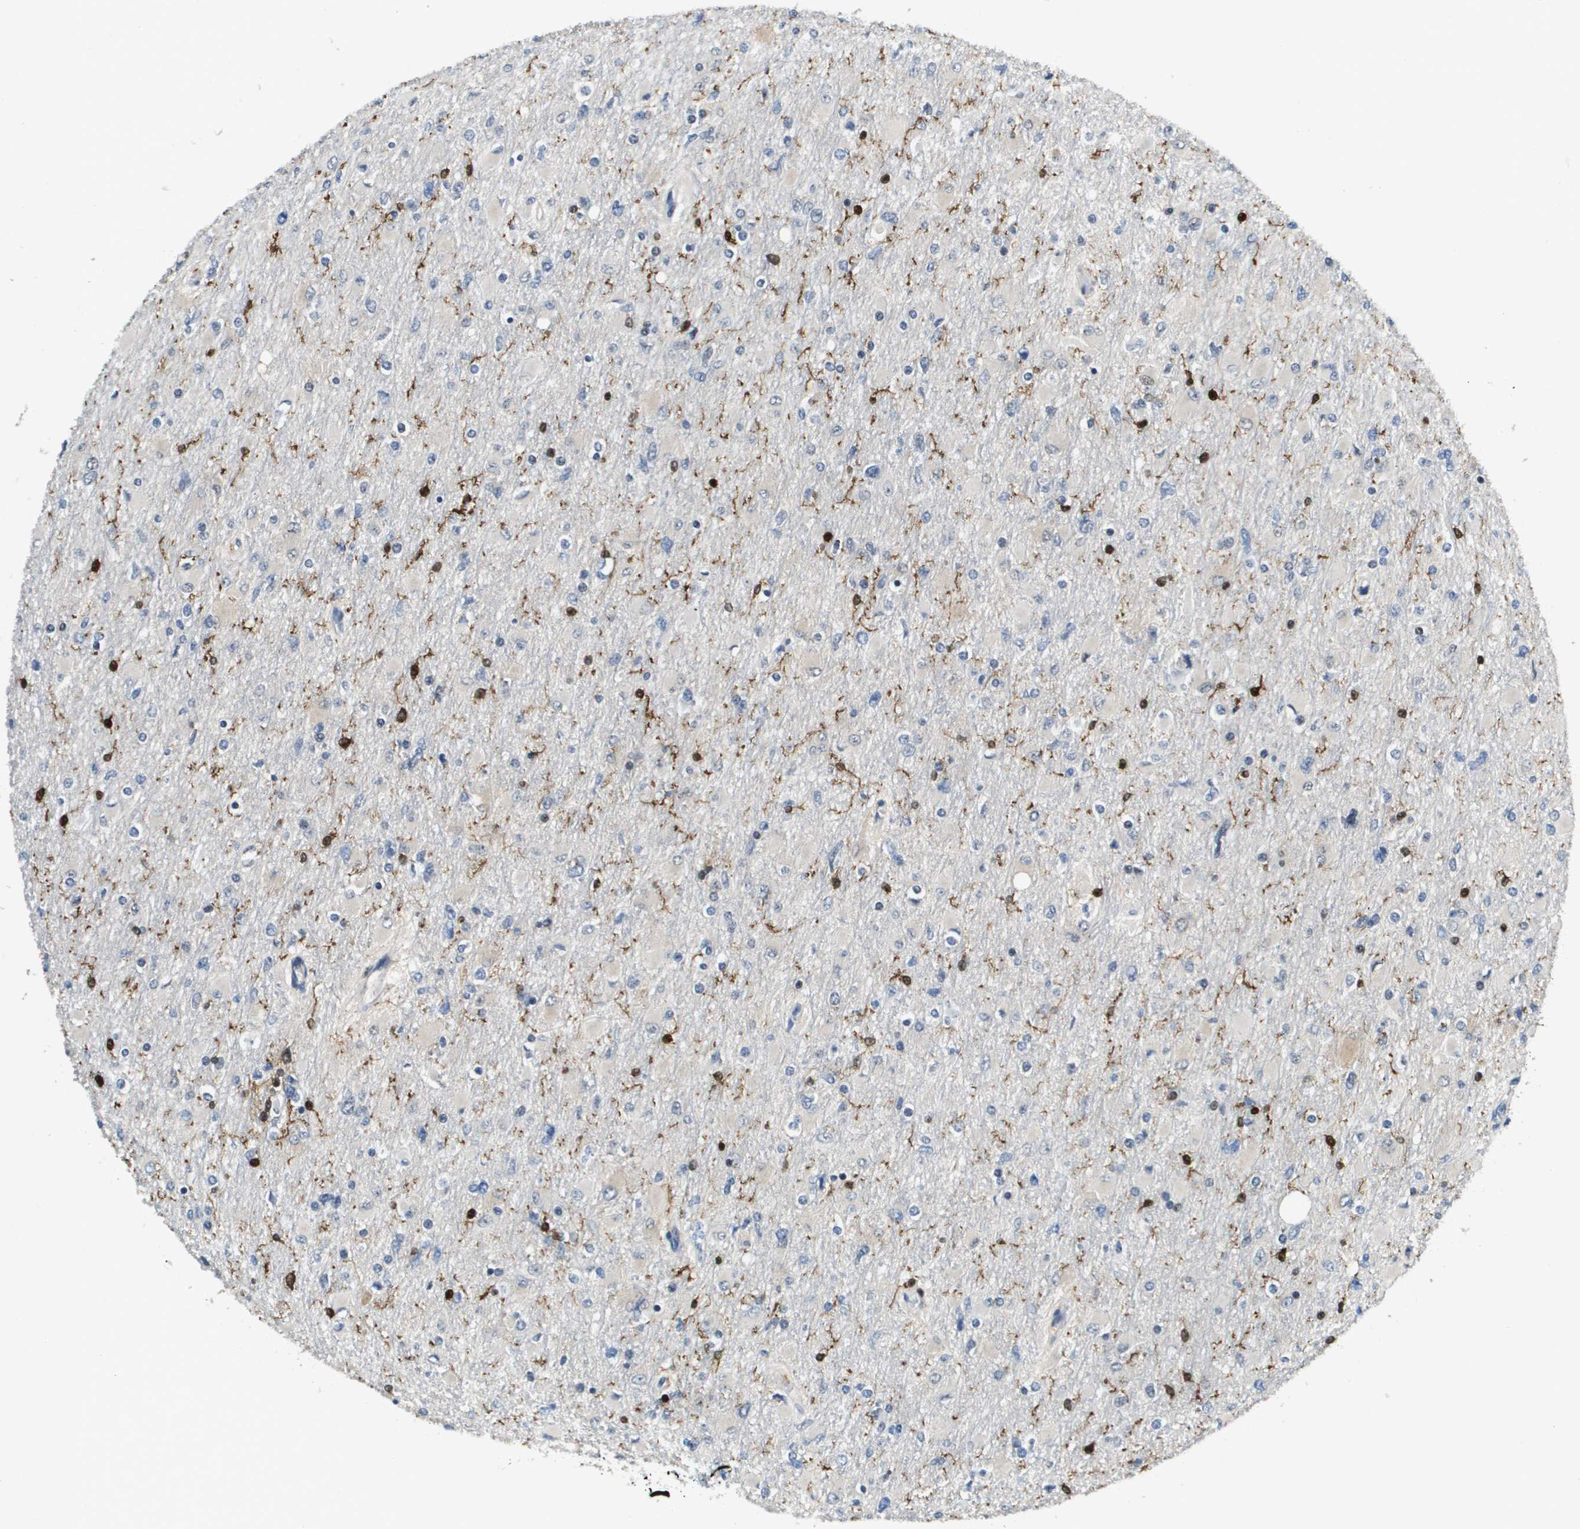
{"staining": {"intensity": "negative", "quantity": "none", "location": "none"}, "tissue": "glioma", "cell_type": "Tumor cells", "image_type": "cancer", "snomed": [{"axis": "morphology", "description": "Glioma, malignant, High grade"}, {"axis": "topography", "description": "Cerebral cortex"}], "caption": "An IHC micrograph of high-grade glioma (malignant) is shown. There is no staining in tumor cells of high-grade glioma (malignant).", "gene": "EP400", "patient": {"sex": "female", "age": 36}}